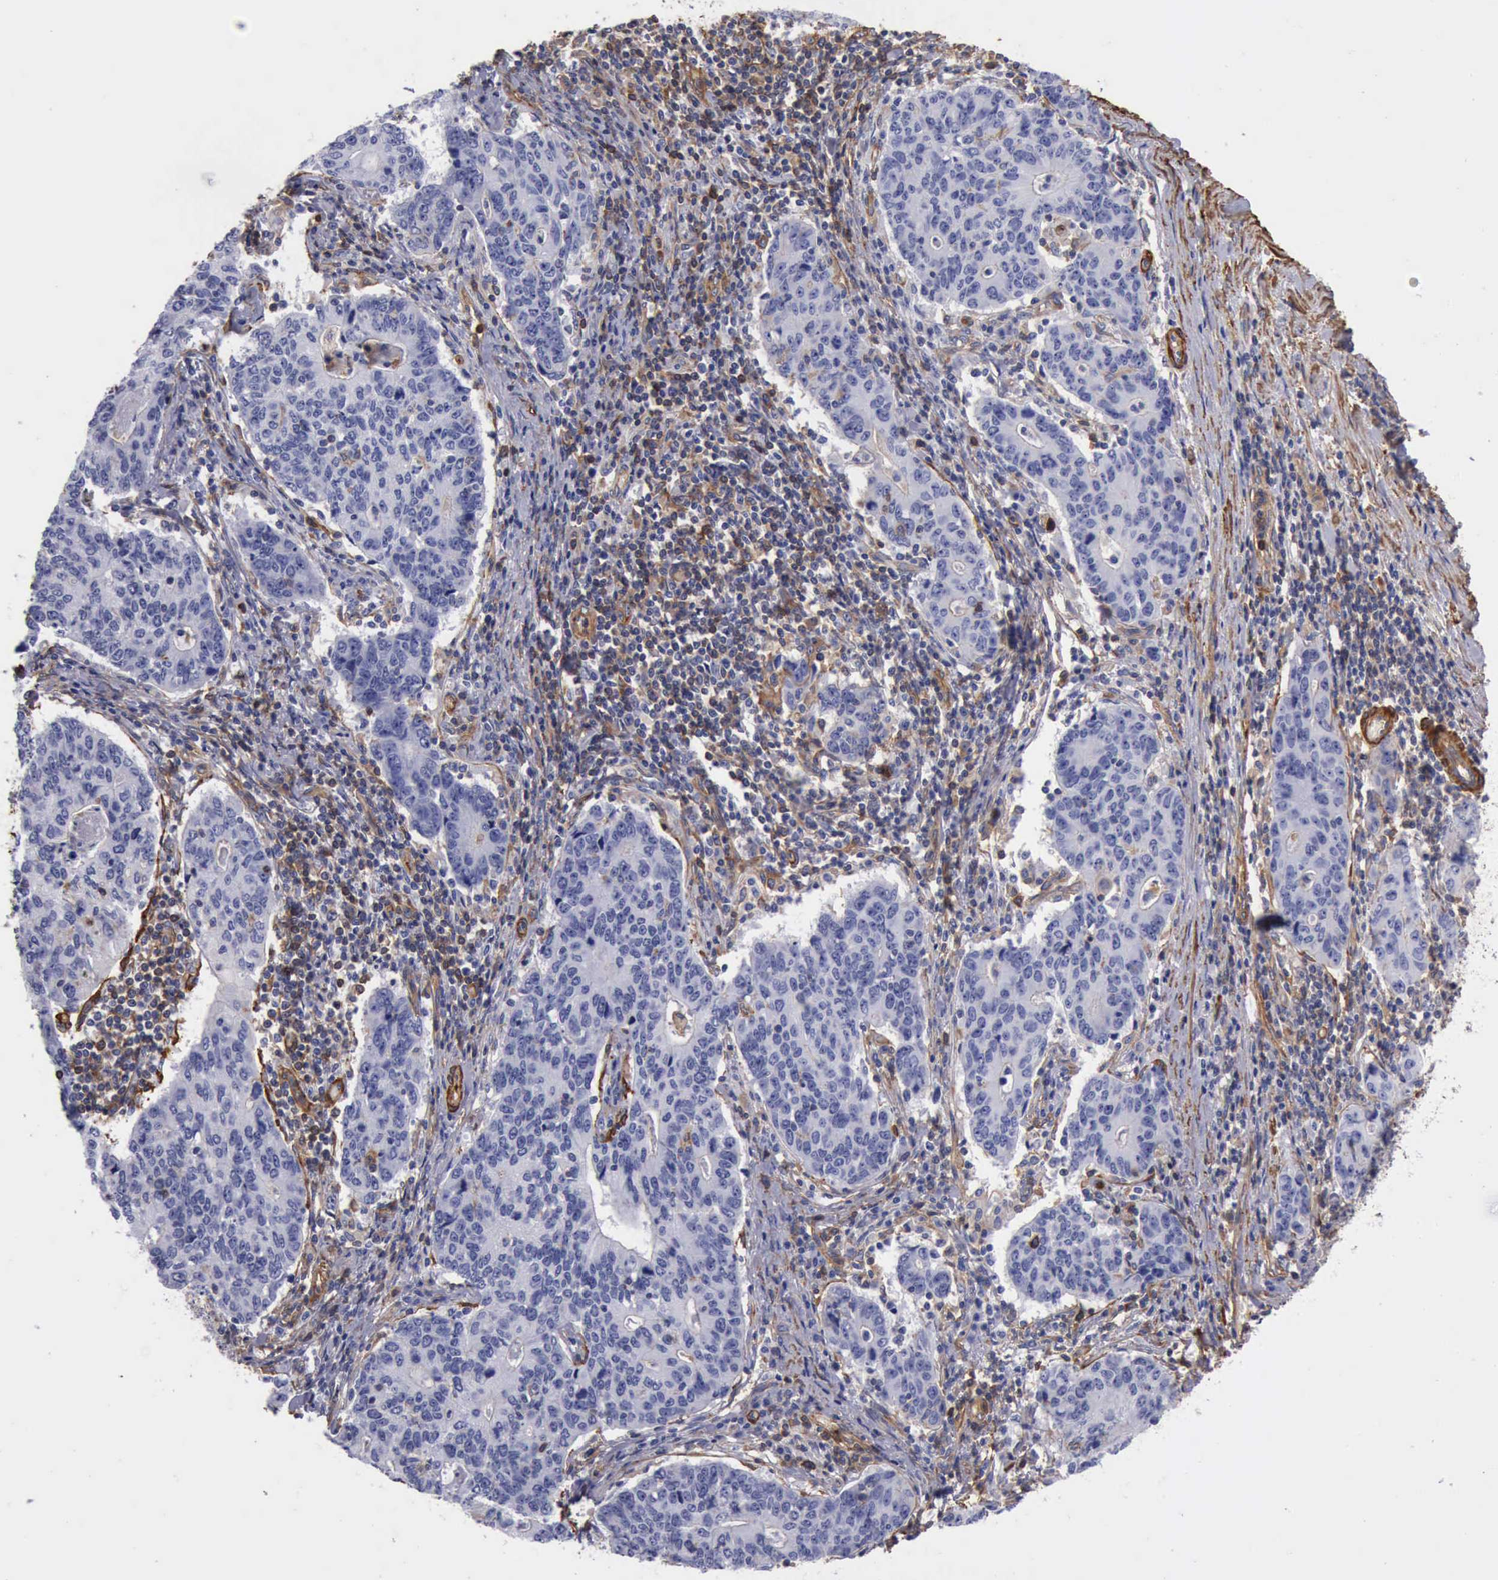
{"staining": {"intensity": "moderate", "quantity": "<25%", "location": "cytoplasmic/membranous"}, "tissue": "stomach cancer", "cell_type": "Tumor cells", "image_type": "cancer", "snomed": [{"axis": "morphology", "description": "Adenocarcinoma, NOS"}, {"axis": "topography", "description": "Esophagus"}, {"axis": "topography", "description": "Stomach"}], "caption": "IHC (DAB (3,3'-diaminobenzidine)) staining of human adenocarcinoma (stomach) shows moderate cytoplasmic/membranous protein staining in approximately <25% of tumor cells. (Stains: DAB in brown, nuclei in blue, Microscopy: brightfield microscopy at high magnification).", "gene": "FLNA", "patient": {"sex": "male", "age": 74}}